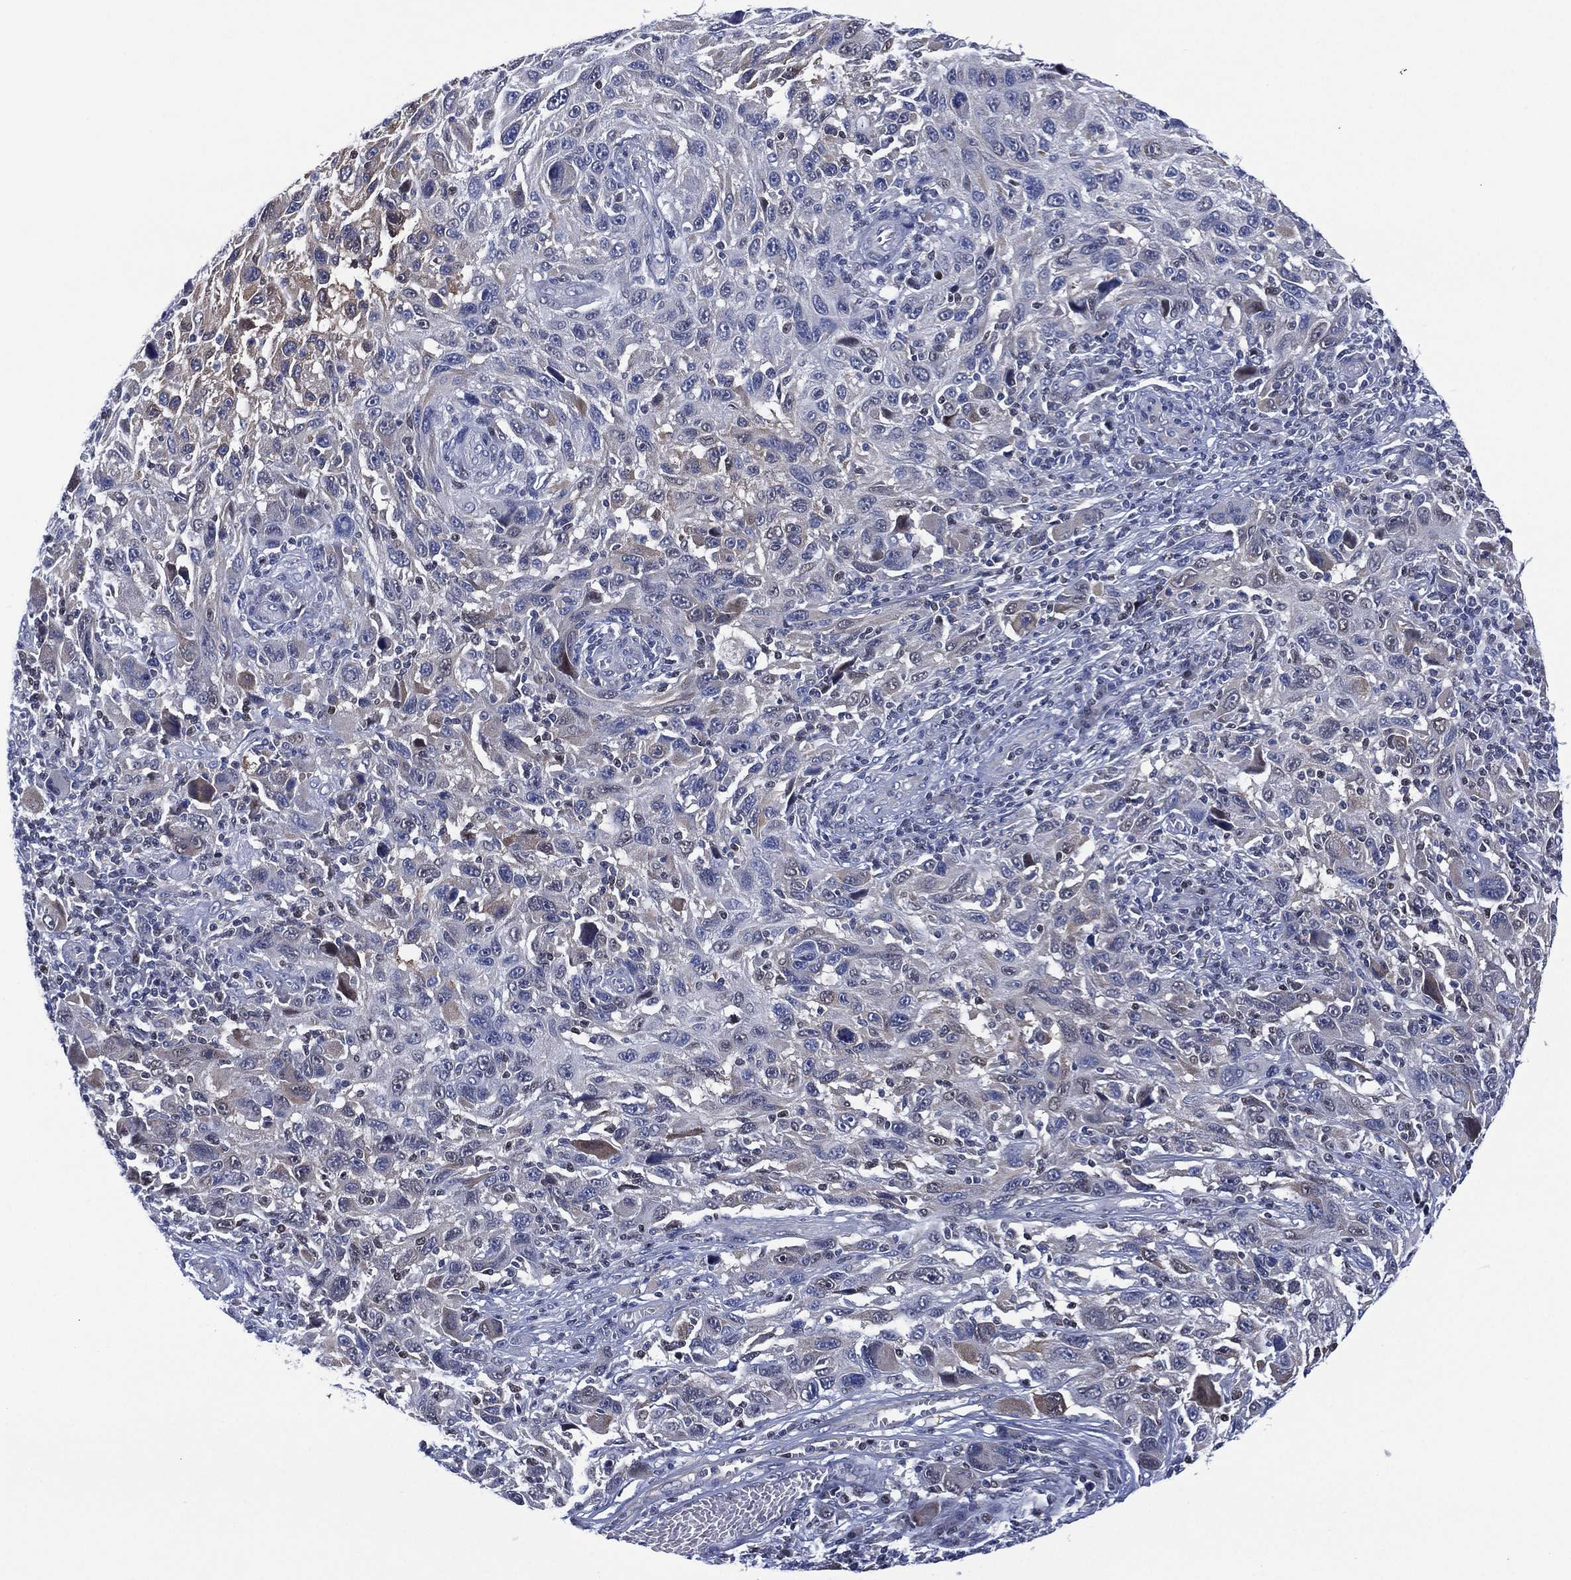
{"staining": {"intensity": "weak", "quantity": "<25%", "location": "cytoplasmic/membranous"}, "tissue": "melanoma", "cell_type": "Tumor cells", "image_type": "cancer", "snomed": [{"axis": "morphology", "description": "Malignant melanoma, NOS"}, {"axis": "topography", "description": "Skin"}], "caption": "An immunohistochemistry (IHC) histopathology image of malignant melanoma is shown. There is no staining in tumor cells of malignant melanoma.", "gene": "SLC4A4", "patient": {"sex": "male", "age": 53}}